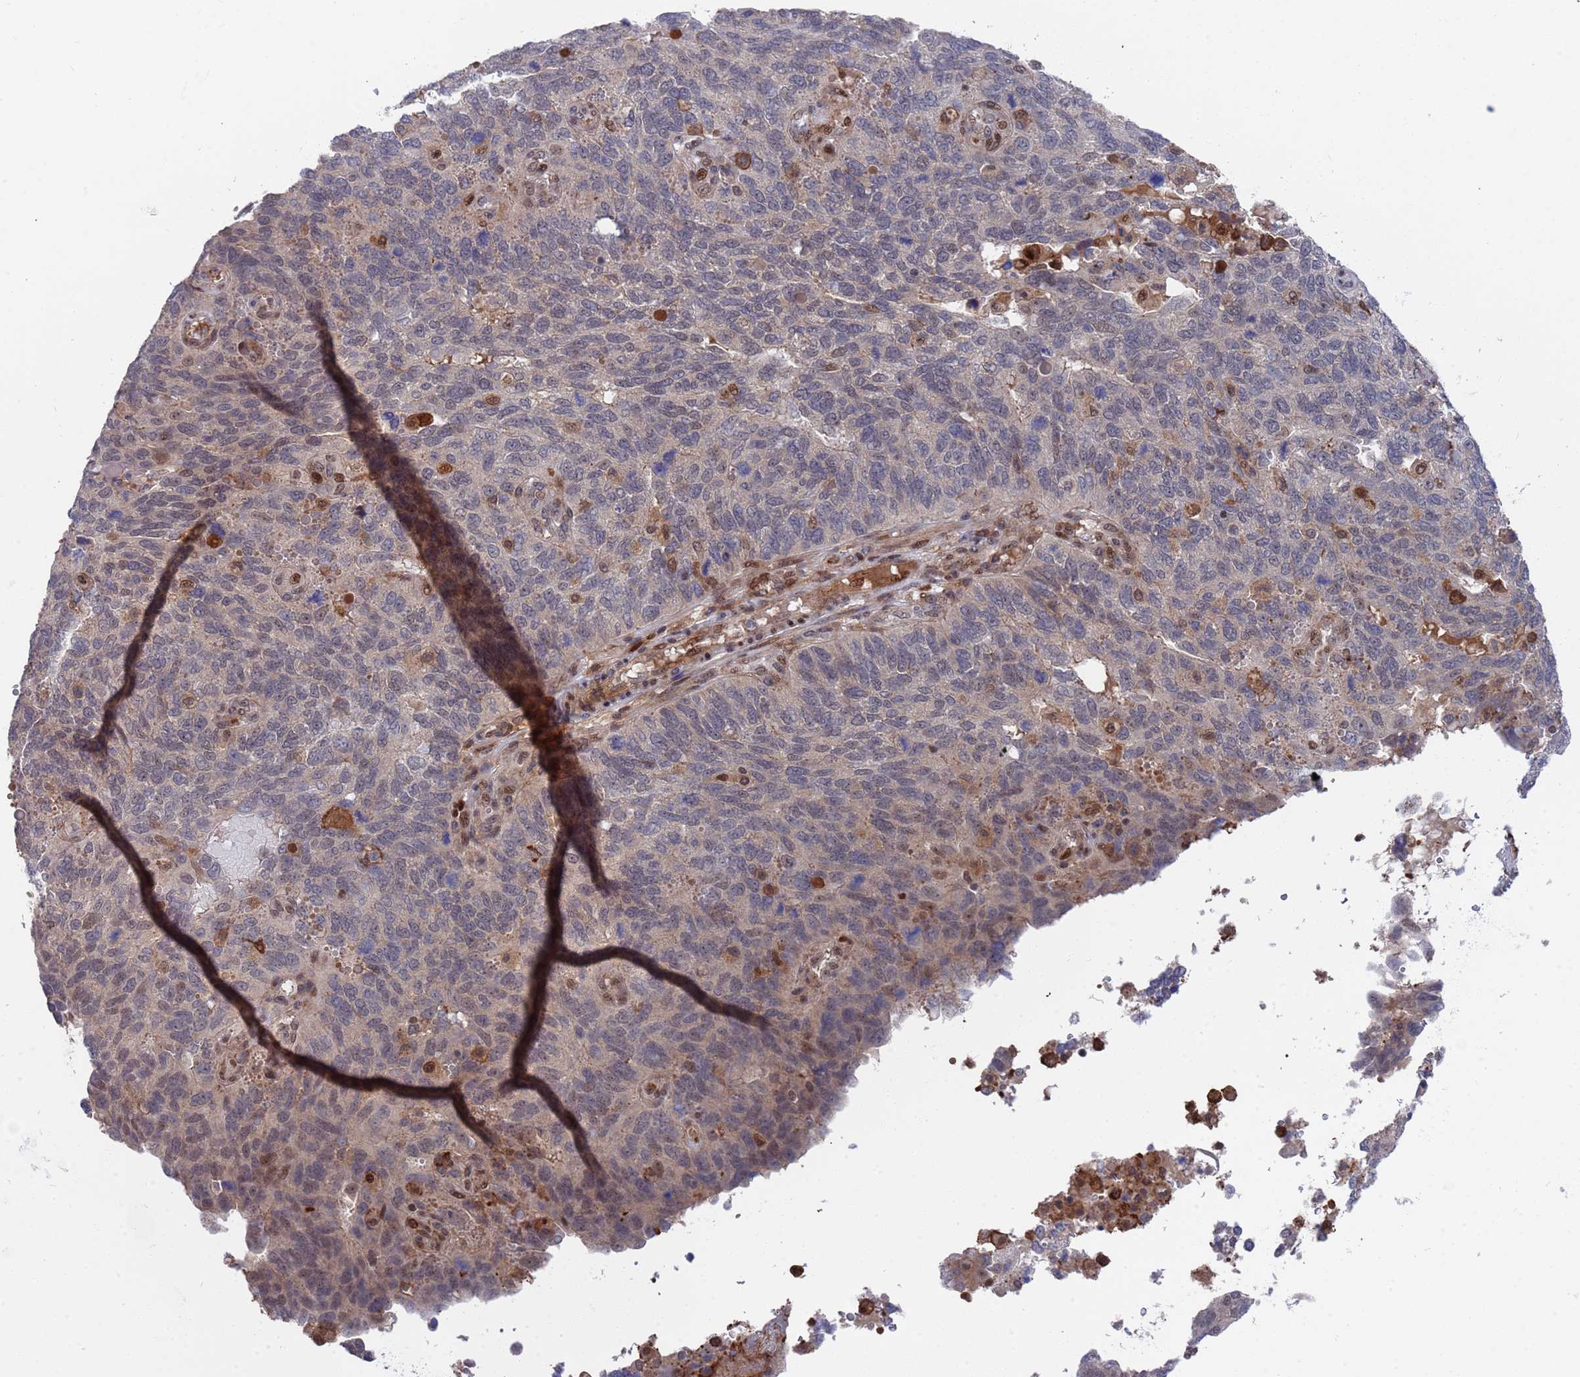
{"staining": {"intensity": "moderate", "quantity": "<25%", "location": "nuclear"}, "tissue": "endometrial cancer", "cell_type": "Tumor cells", "image_type": "cancer", "snomed": [{"axis": "morphology", "description": "Adenocarcinoma, NOS"}, {"axis": "topography", "description": "Endometrium"}], "caption": "An IHC photomicrograph of tumor tissue is shown. Protein staining in brown labels moderate nuclear positivity in endometrial cancer (adenocarcinoma) within tumor cells.", "gene": "TMBIM6", "patient": {"sex": "female", "age": 66}}